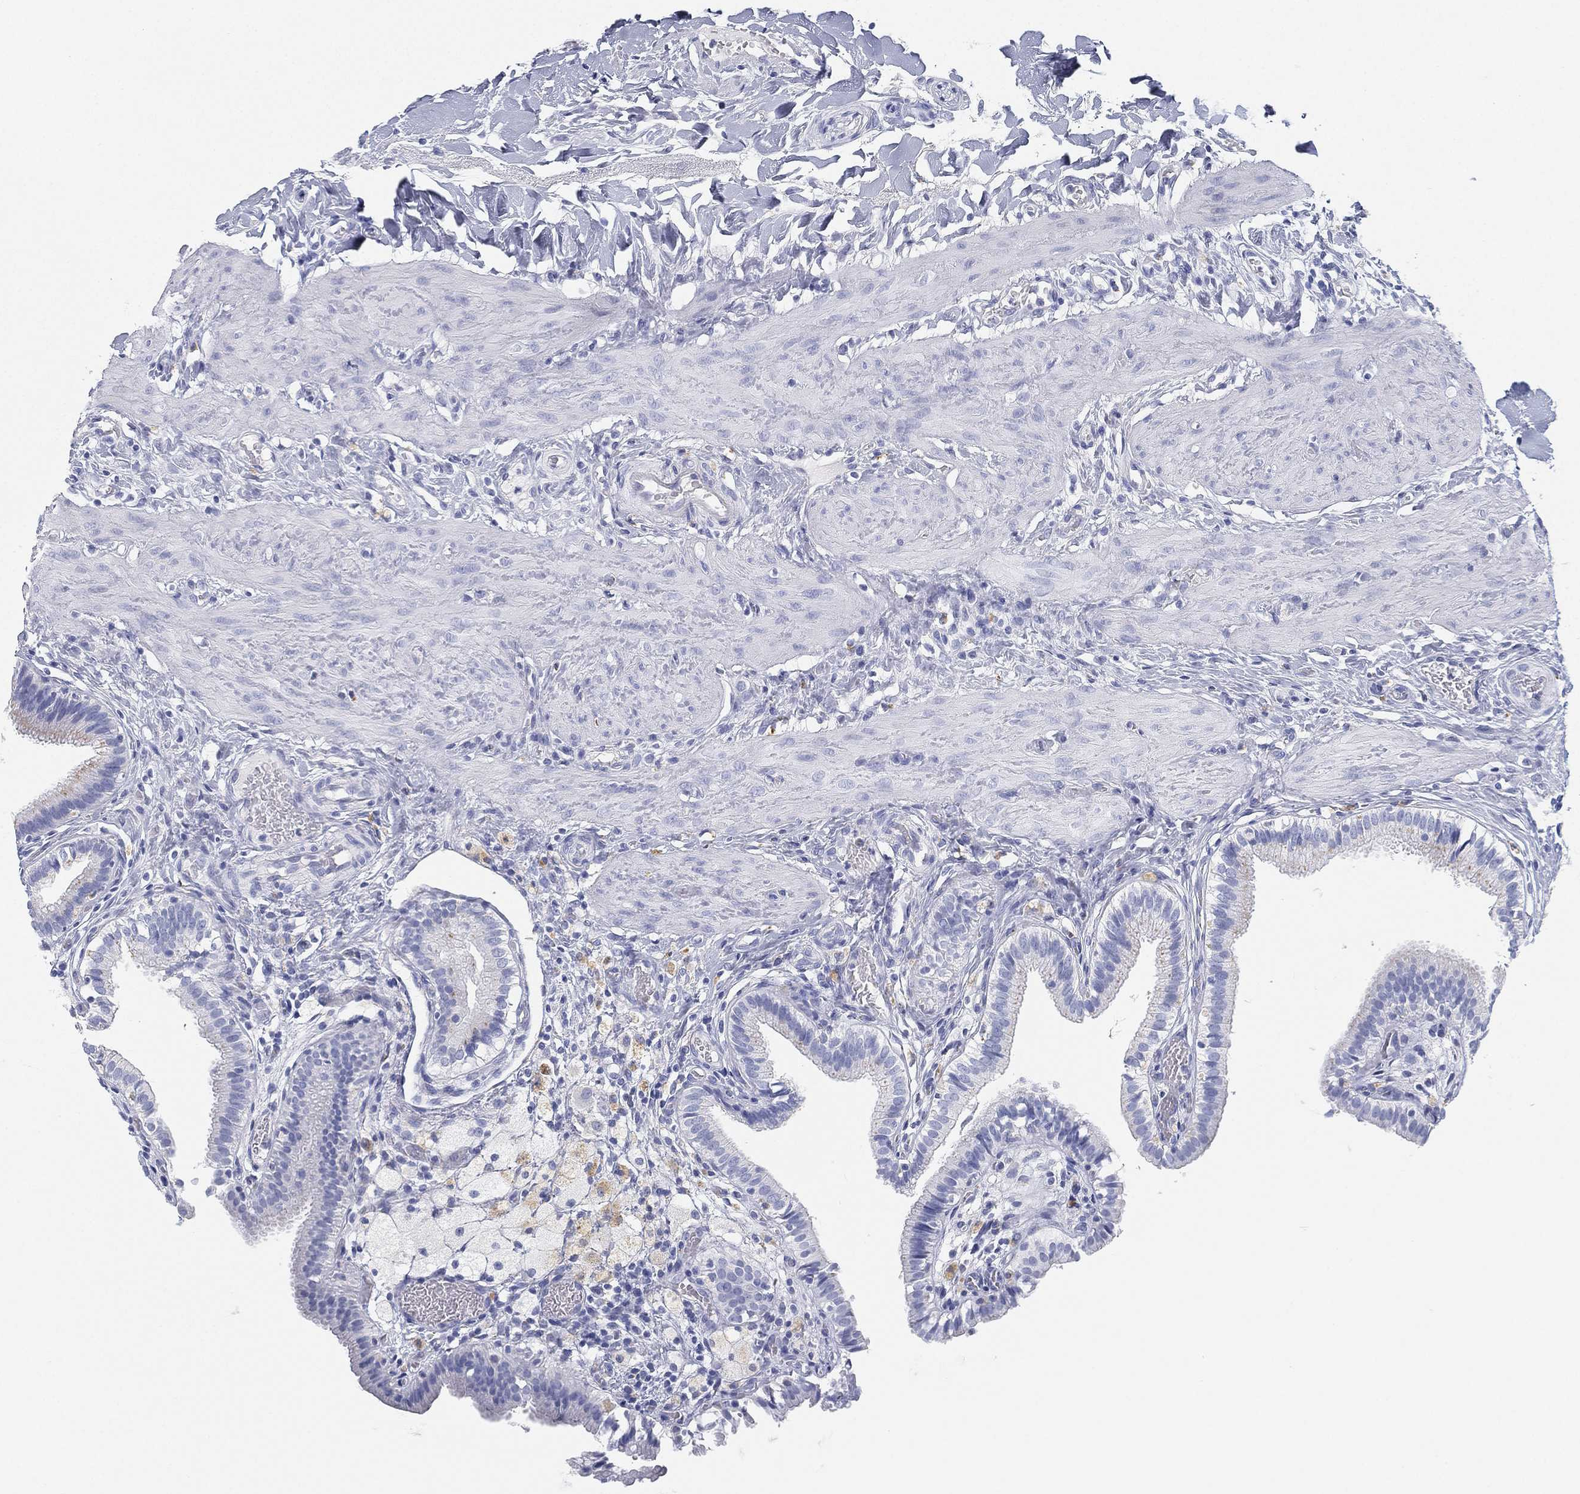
{"staining": {"intensity": "negative", "quantity": "none", "location": "none"}, "tissue": "gallbladder", "cell_type": "Glandular cells", "image_type": "normal", "snomed": [{"axis": "morphology", "description": "Normal tissue, NOS"}, {"axis": "topography", "description": "Gallbladder"}], "caption": "Immunohistochemistry (IHC) micrograph of unremarkable gallbladder stained for a protein (brown), which exhibits no positivity in glandular cells. The staining is performed using DAB (3,3'-diaminobenzidine) brown chromogen with nuclei counter-stained in using hematoxylin.", "gene": "GPR61", "patient": {"sex": "female", "age": 24}}